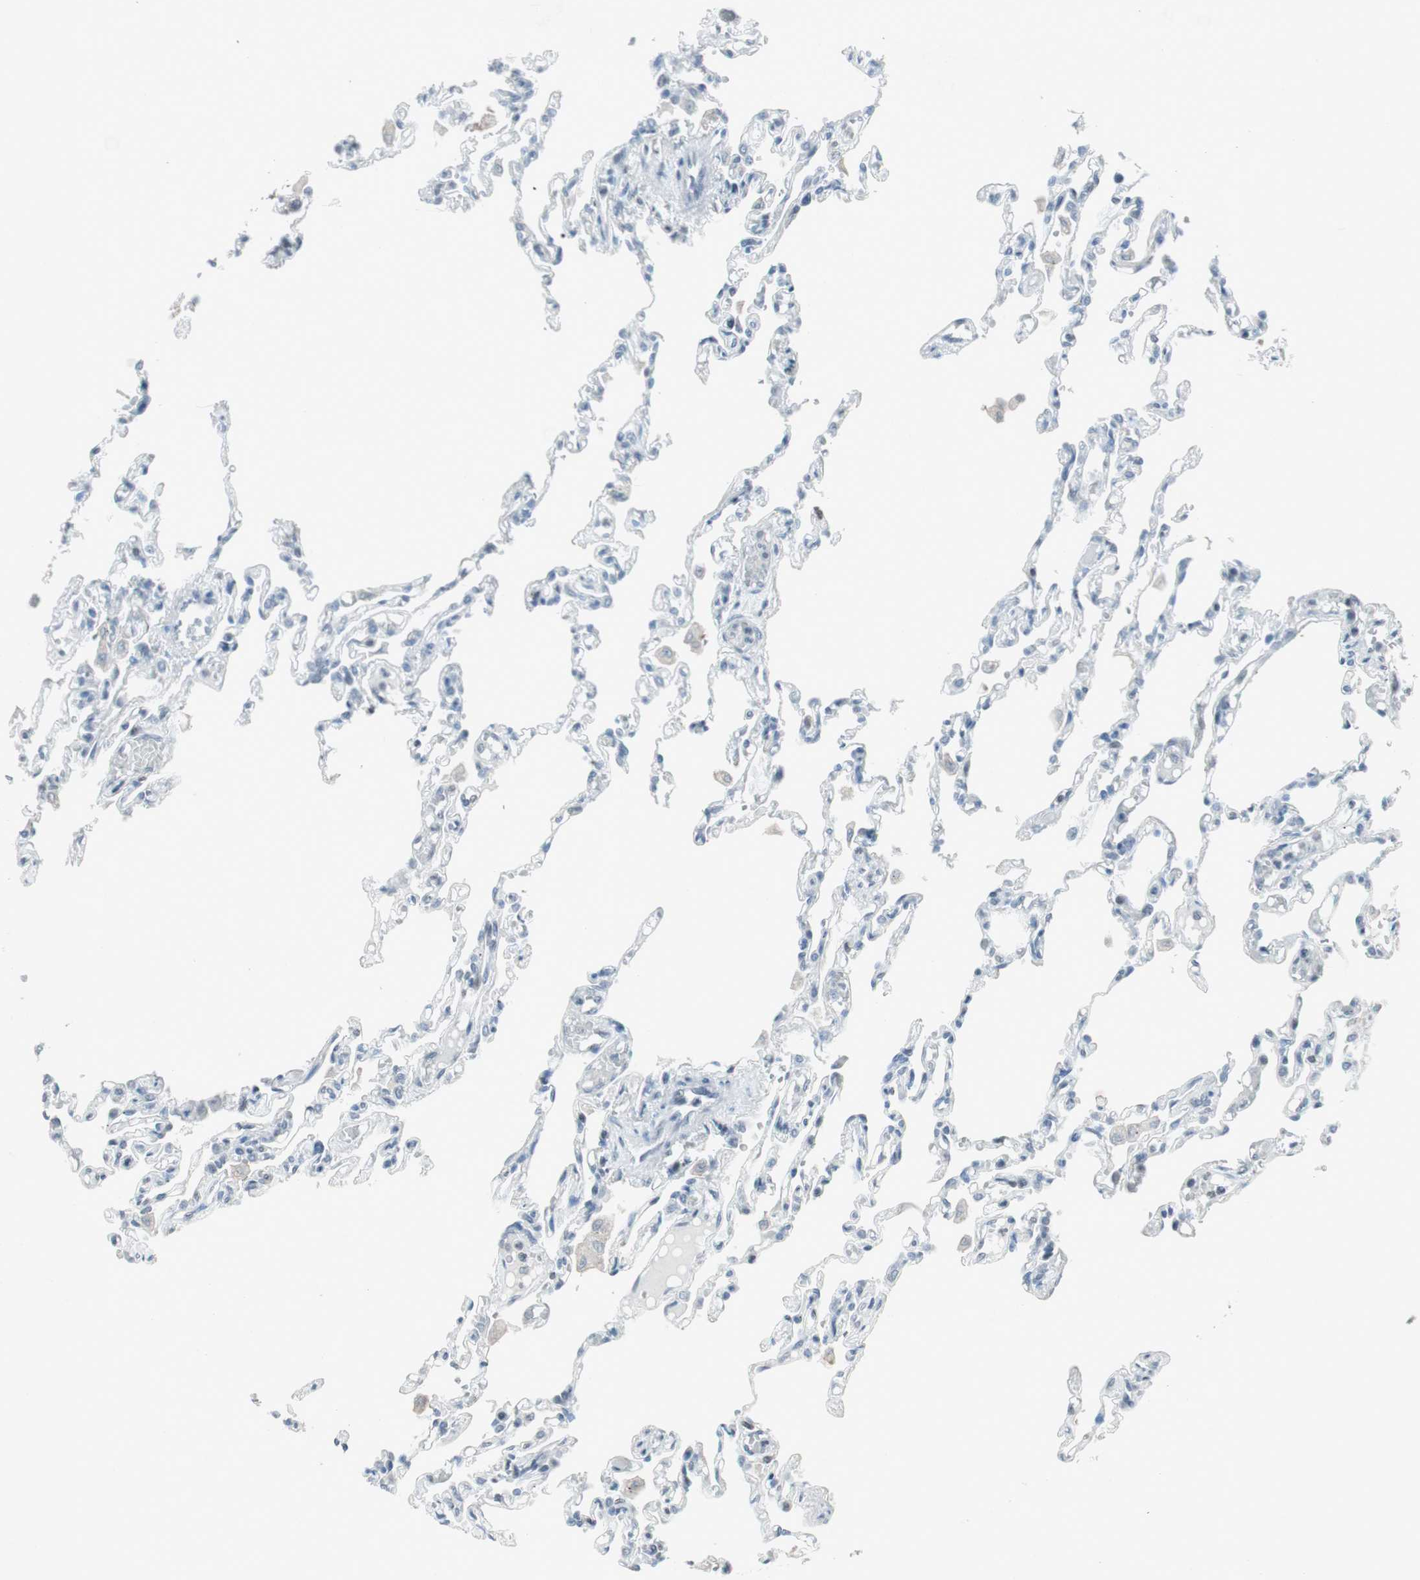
{"staining": {"intensity": "negative", "quantity": "none", "location": "none"}, "tissue": "lung", "cell_type": "Alveolar cells", "image_type": "normal", "snomed": [{"axis": "morphology", "description": "Normal tissue, NOS"}, {"axis": "topography", "description": "Lung"}], "caption": "Image shows no significant protein expression in alveolar cells of unremarkable lung.", "gene": "ARG2", "patient": {"sex": "male", "age": 21}}